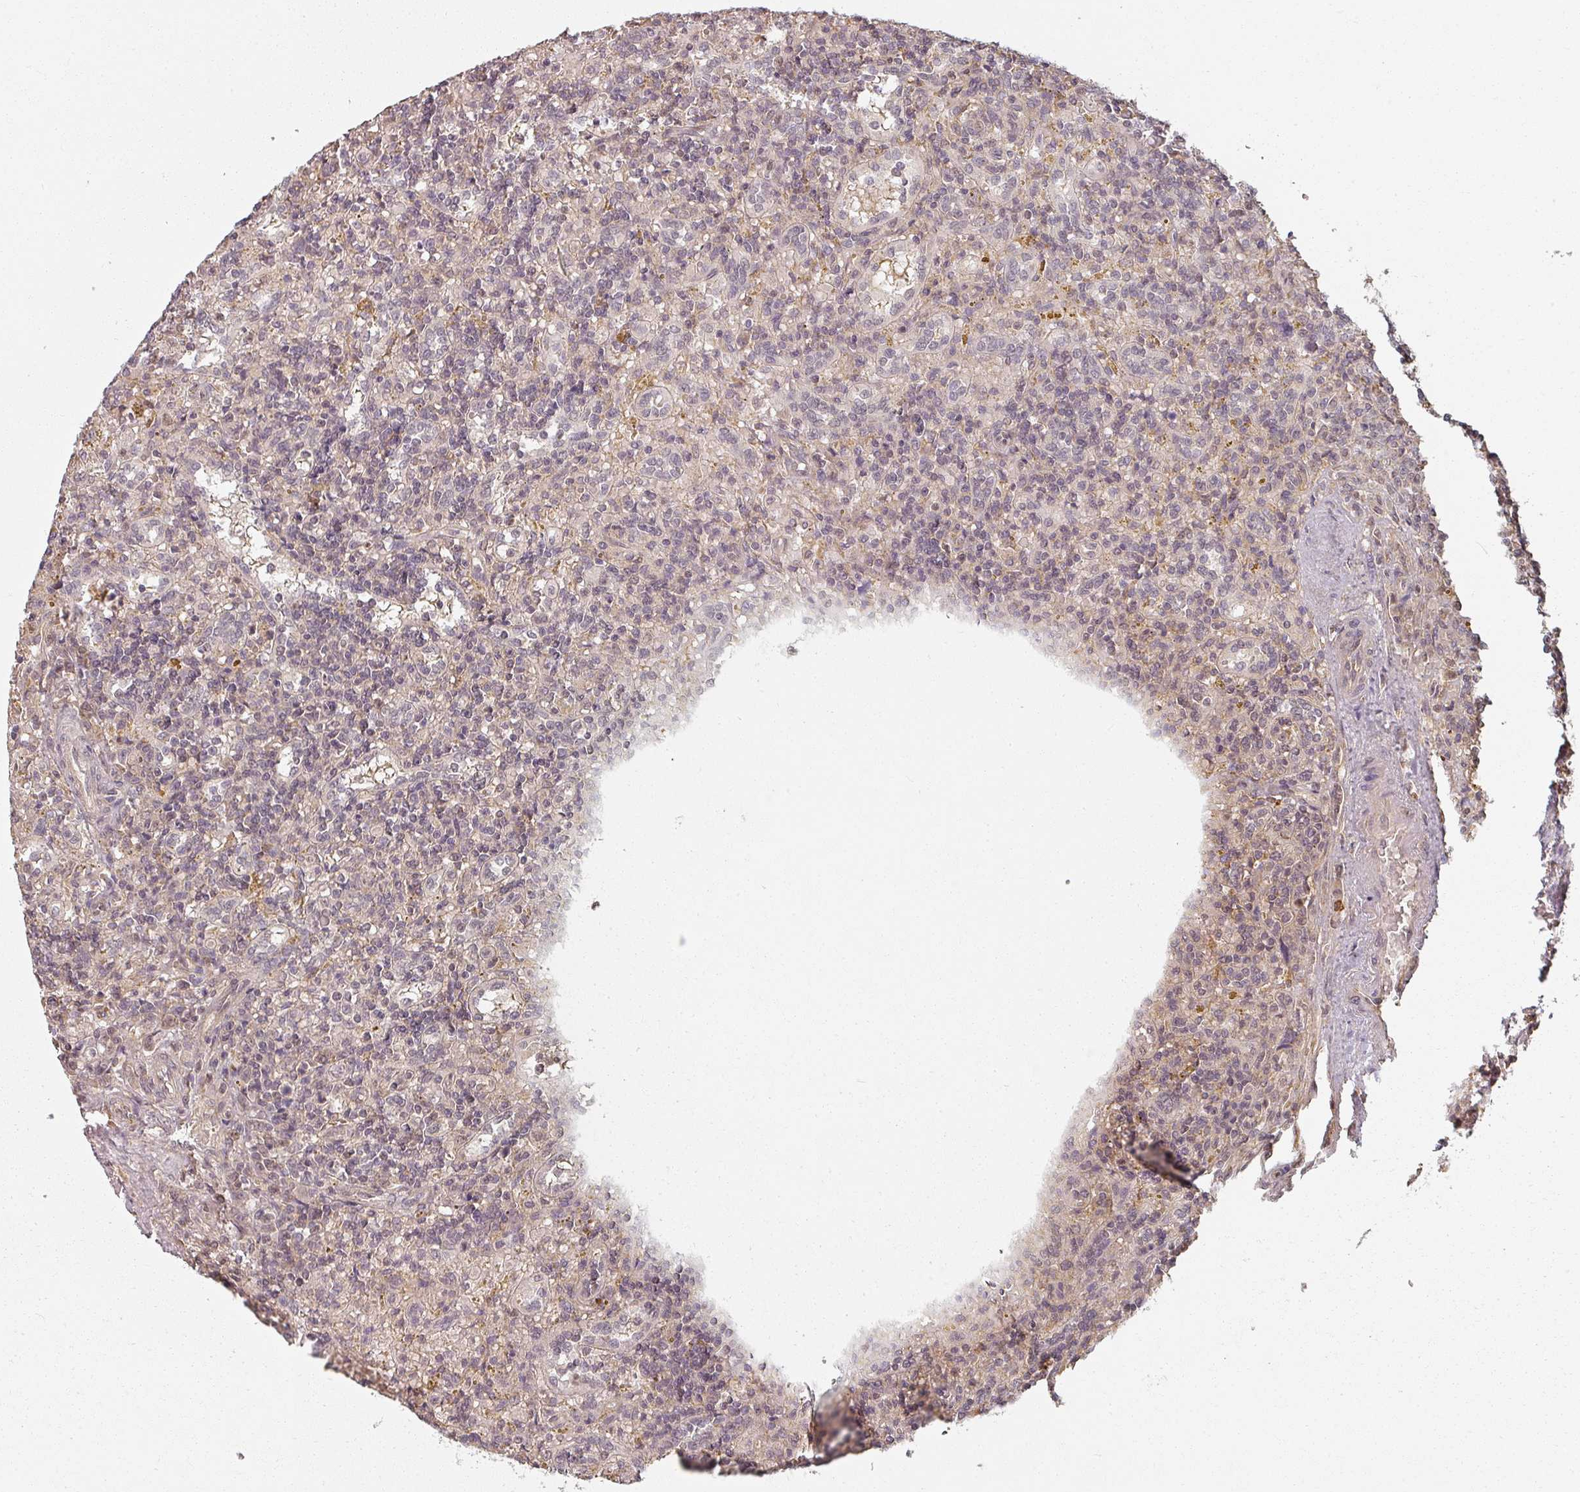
{"staining": {"intensity": "weak", "quantity": "<25%", "location": "nuclear"}, "tissue": "lymphoma", "cell_type": "Tumor cells", "image_type": "cancer", "snomed": [{"axis": "morphology", "description": "Malignant lymphoma, non-Hodgkin's type, Low grade"}, {"axis": "topography", "description": "Spleen"}], "caption": "DAB (3,3'-diaminobenzidine) immunohistochemical staining of human malignant lymphoma, non-Hodgkin's type (low-grade) displays no significant staining in tumor cells. (DAB IHC visualized using brightfield microscopy, high magnification).", "gene": "MED19", "patient": {"sex": "male", "age": 67}}